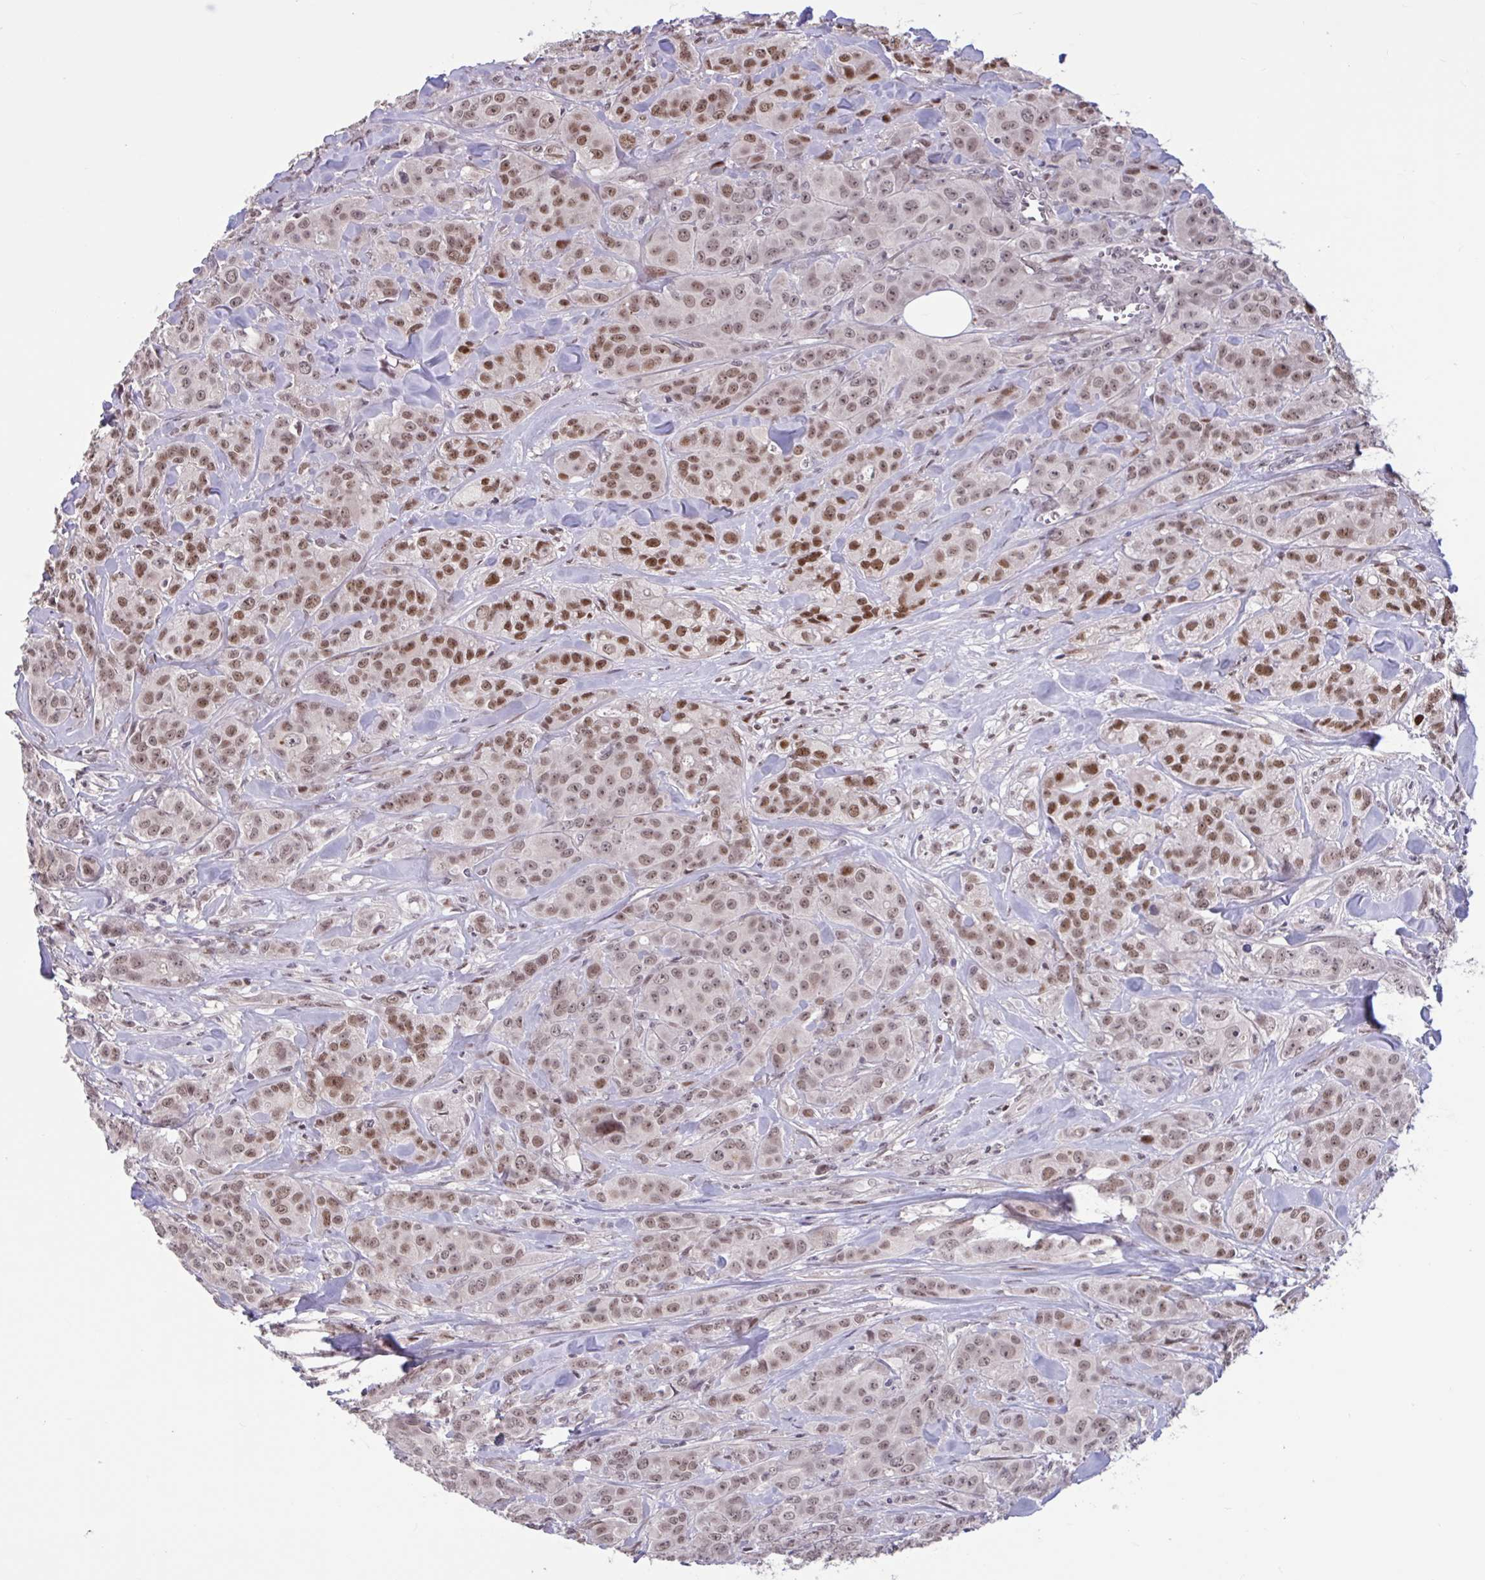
{"staining": {"intensity": "moderate", "quantity": ">75%", "location": "nuclear"}, "tissue": "breast cancer", "cell_type": "Tumor cells", "image_type": "cancer", "snomed": [{"axis": "morphology", "description": "Normal tissue, NOS"}, {"axis": "morphology", "description": "Duct carcinoma"}, {"axis": "topography", "description": "Breast"}], "caption": "Brown immunohistochemical staining in human breast cancer (intraductal carcinoma) reveals moderate nuclear staining in approximately >75% of tumor cells.", "gene": "ZNF414", "patient": {"sex": "female", "age": 43}}